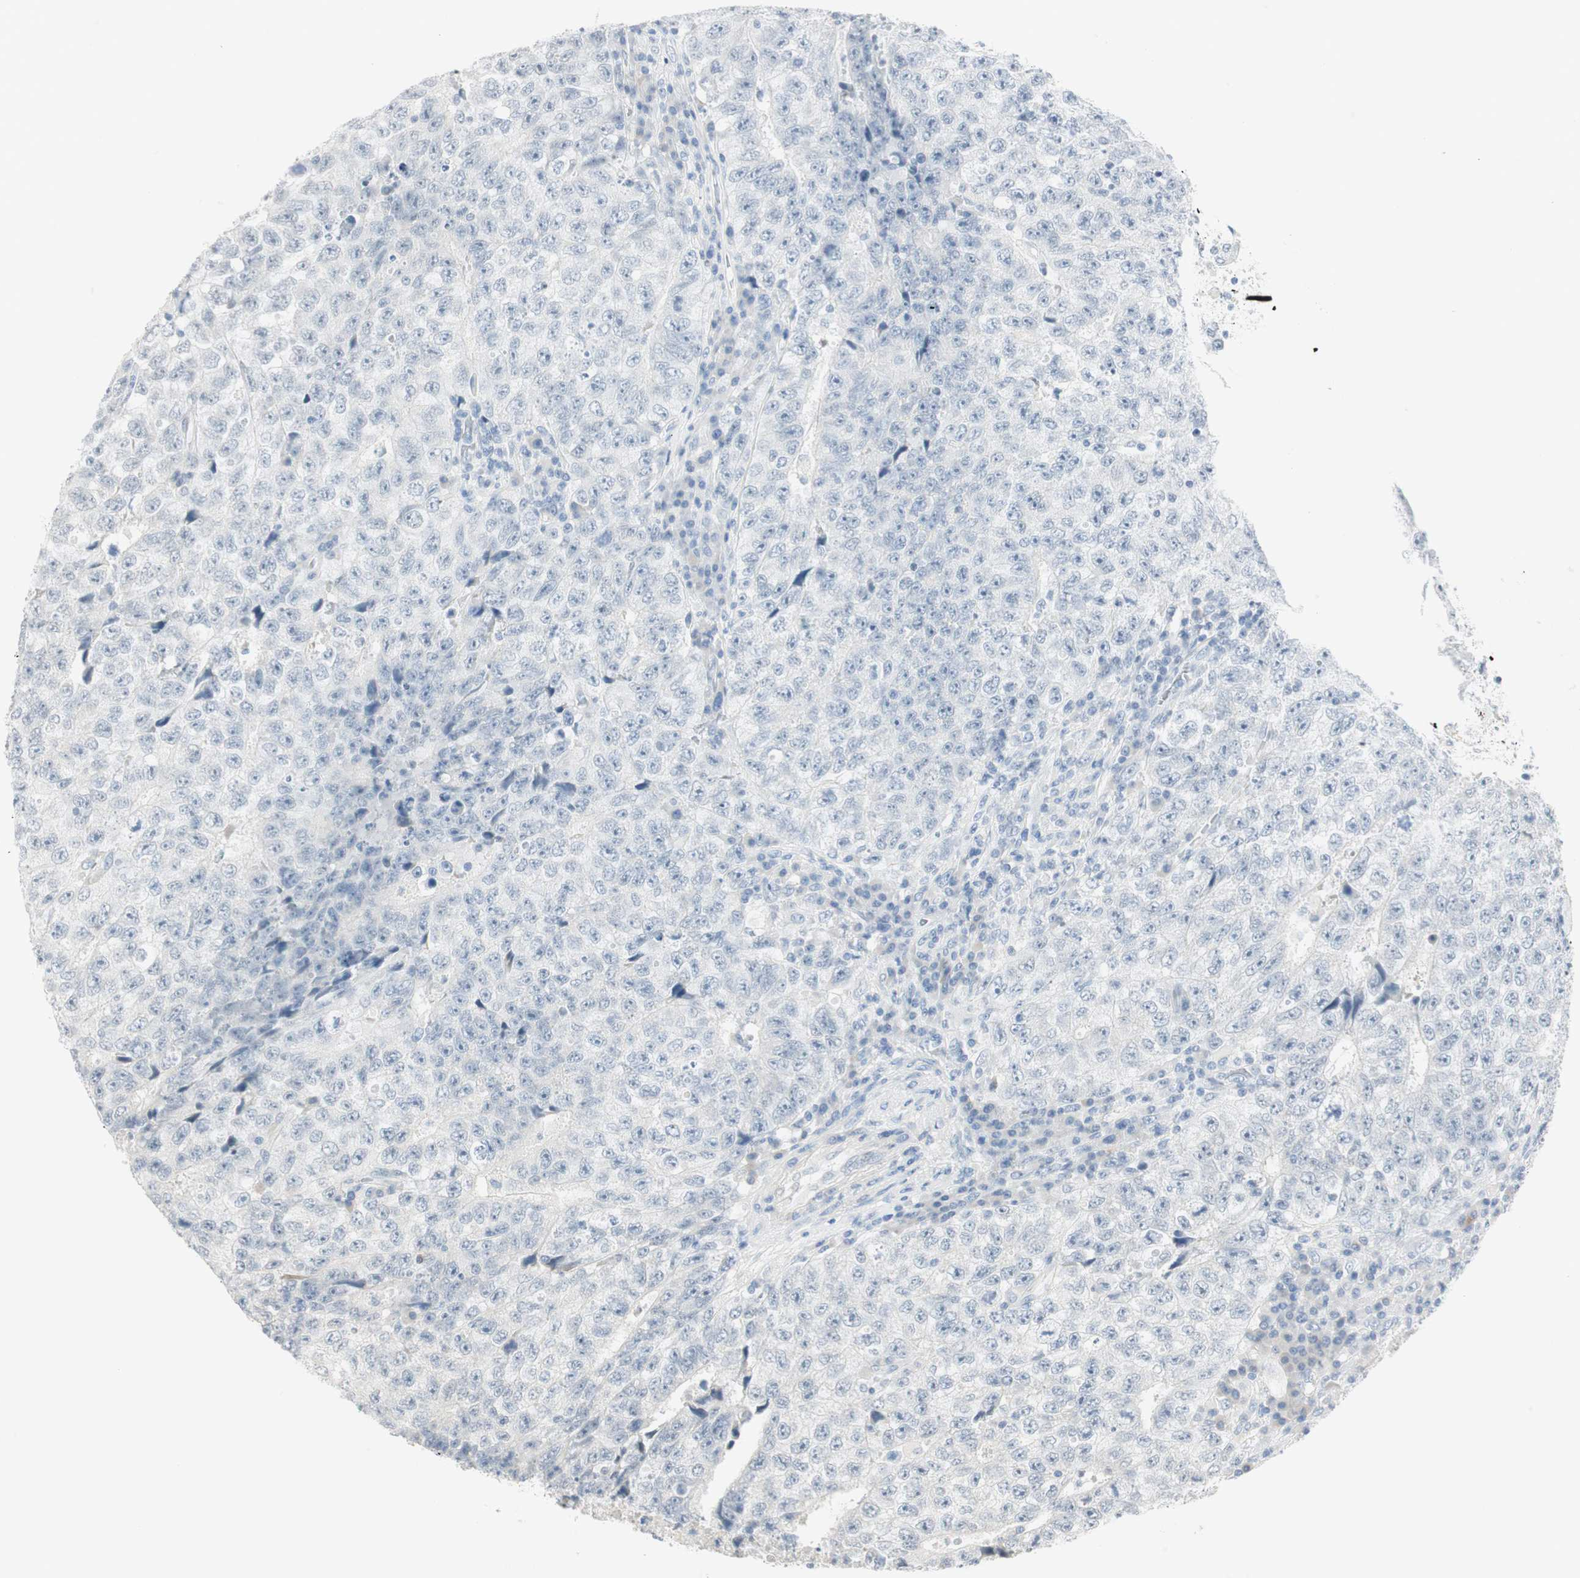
{"staining": {"intensity": "negative", "quantity": "none", "location": "none"}, "tissue": "testis cancer", "cell_type": "Tumor cells", "image_type": "cancer", "snomed": [{"axis": "morphology", "description": "Necrosis, NOS"}, {"axis": "morphology", "description": "Carcinoma, Embryonal, NOS"}, {"axis": "topography", "description": "Testis"}], "caption": "Immunohistochemistry (IHC) image of neoplastic tissue: human testis cancer (embryonal carcinoma) stained with DAB demonstrates no significant protein staining in tumor cells.", "gene": "MLLT10", "patient": {"sex": "male", "age": 19}}